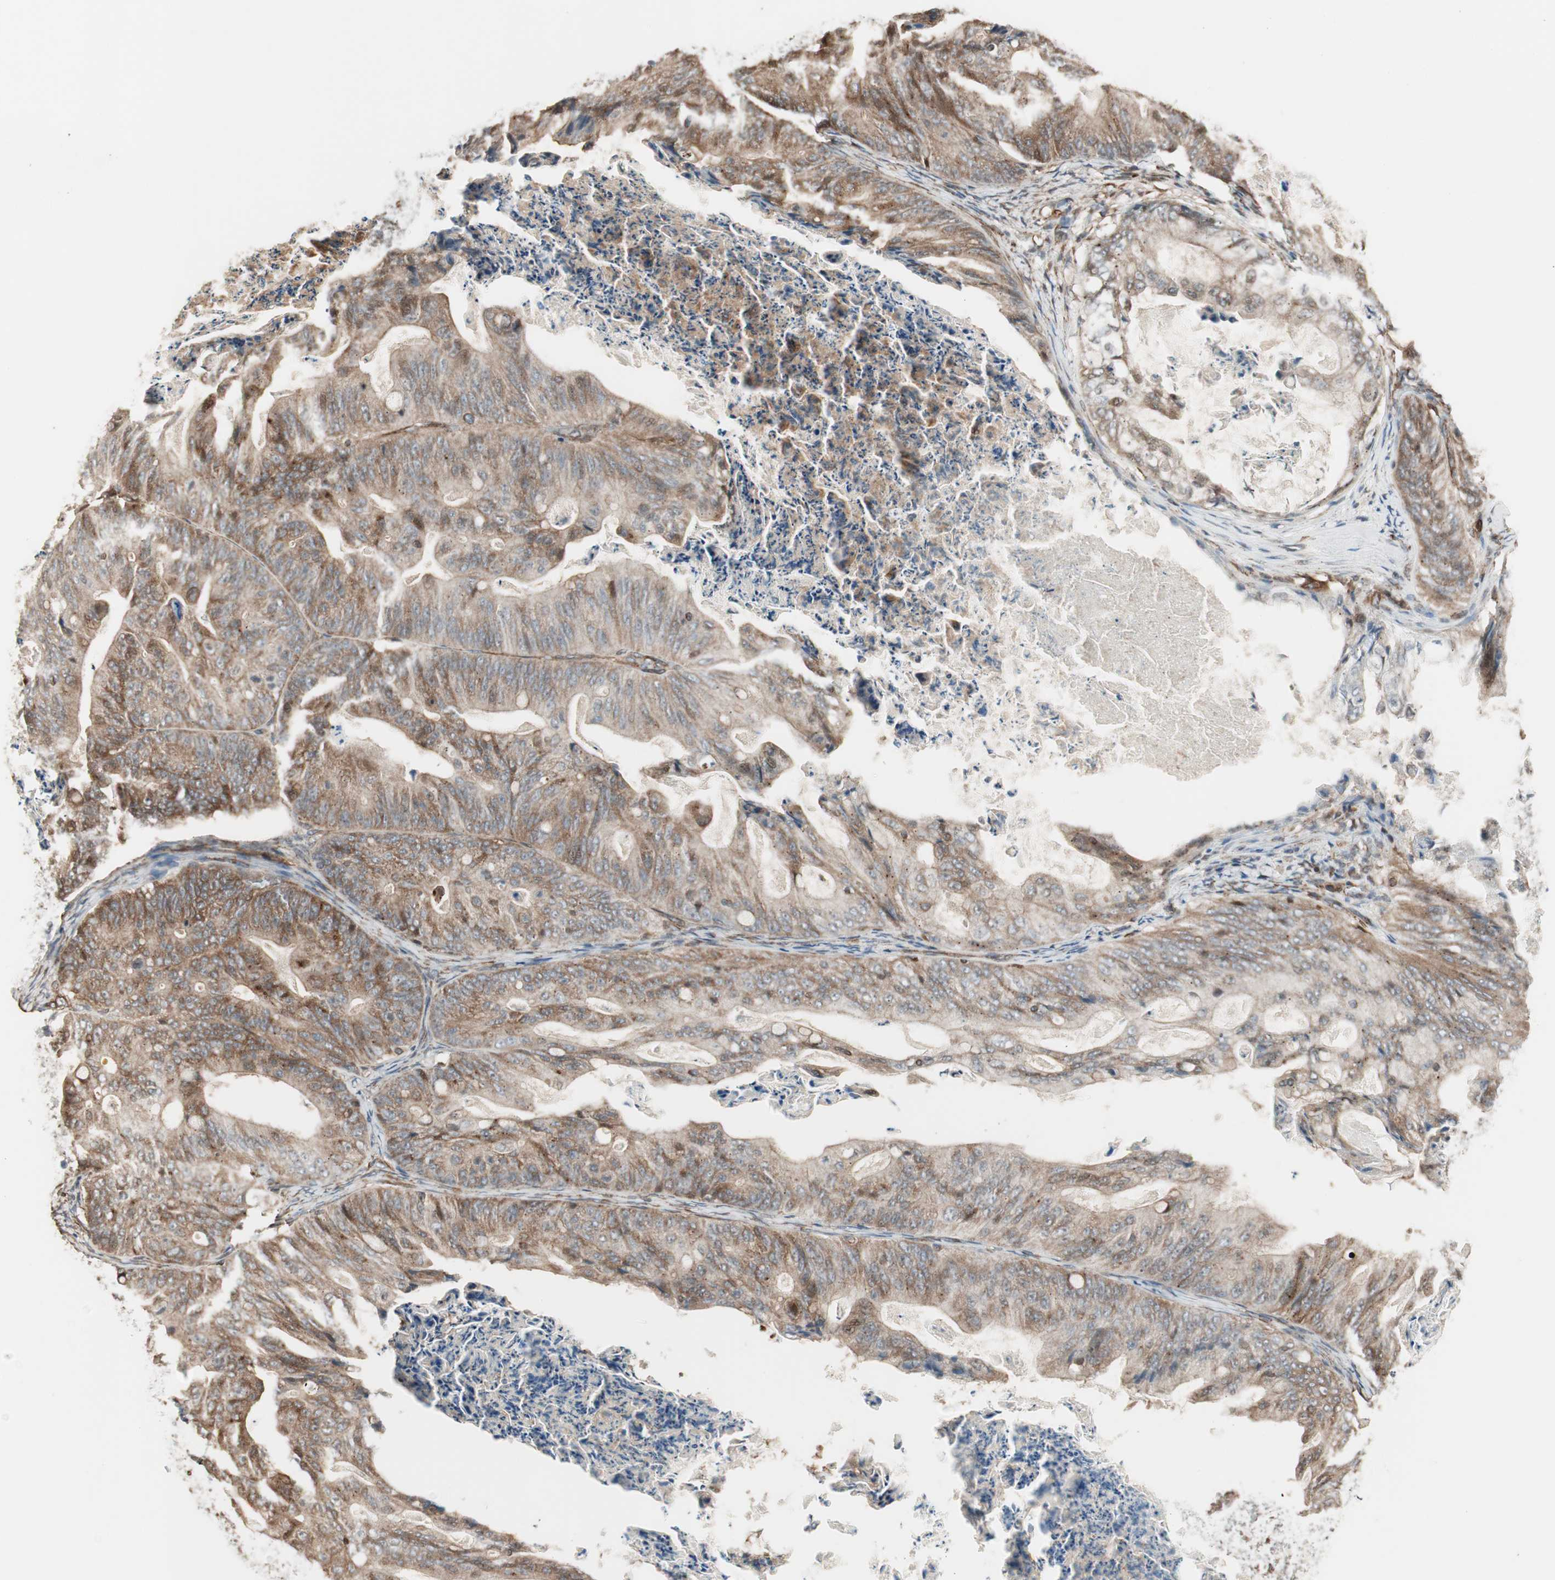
{"staining": {"intensity": "moderate", "quantity": ">75%", "location": "cytoplasmic/membranous"}, "tissue": "ovarian cancer", "cell_type": "Tumor cells", "image_type": "cancer", "snomed": [{"axis": "morphology", "description": "Cystadenocarcinoma, mucinous, NOS"}, {"axis": "topography", "description": "Ovary"}], "caption": "This is an image of IHC staining of ovarian cancer, which shows moderate positivity in the cytoplasmic/membranous of tumor cells.", "gene": "MAD2L2", "patient": {"sex": "female", "age": 37}}